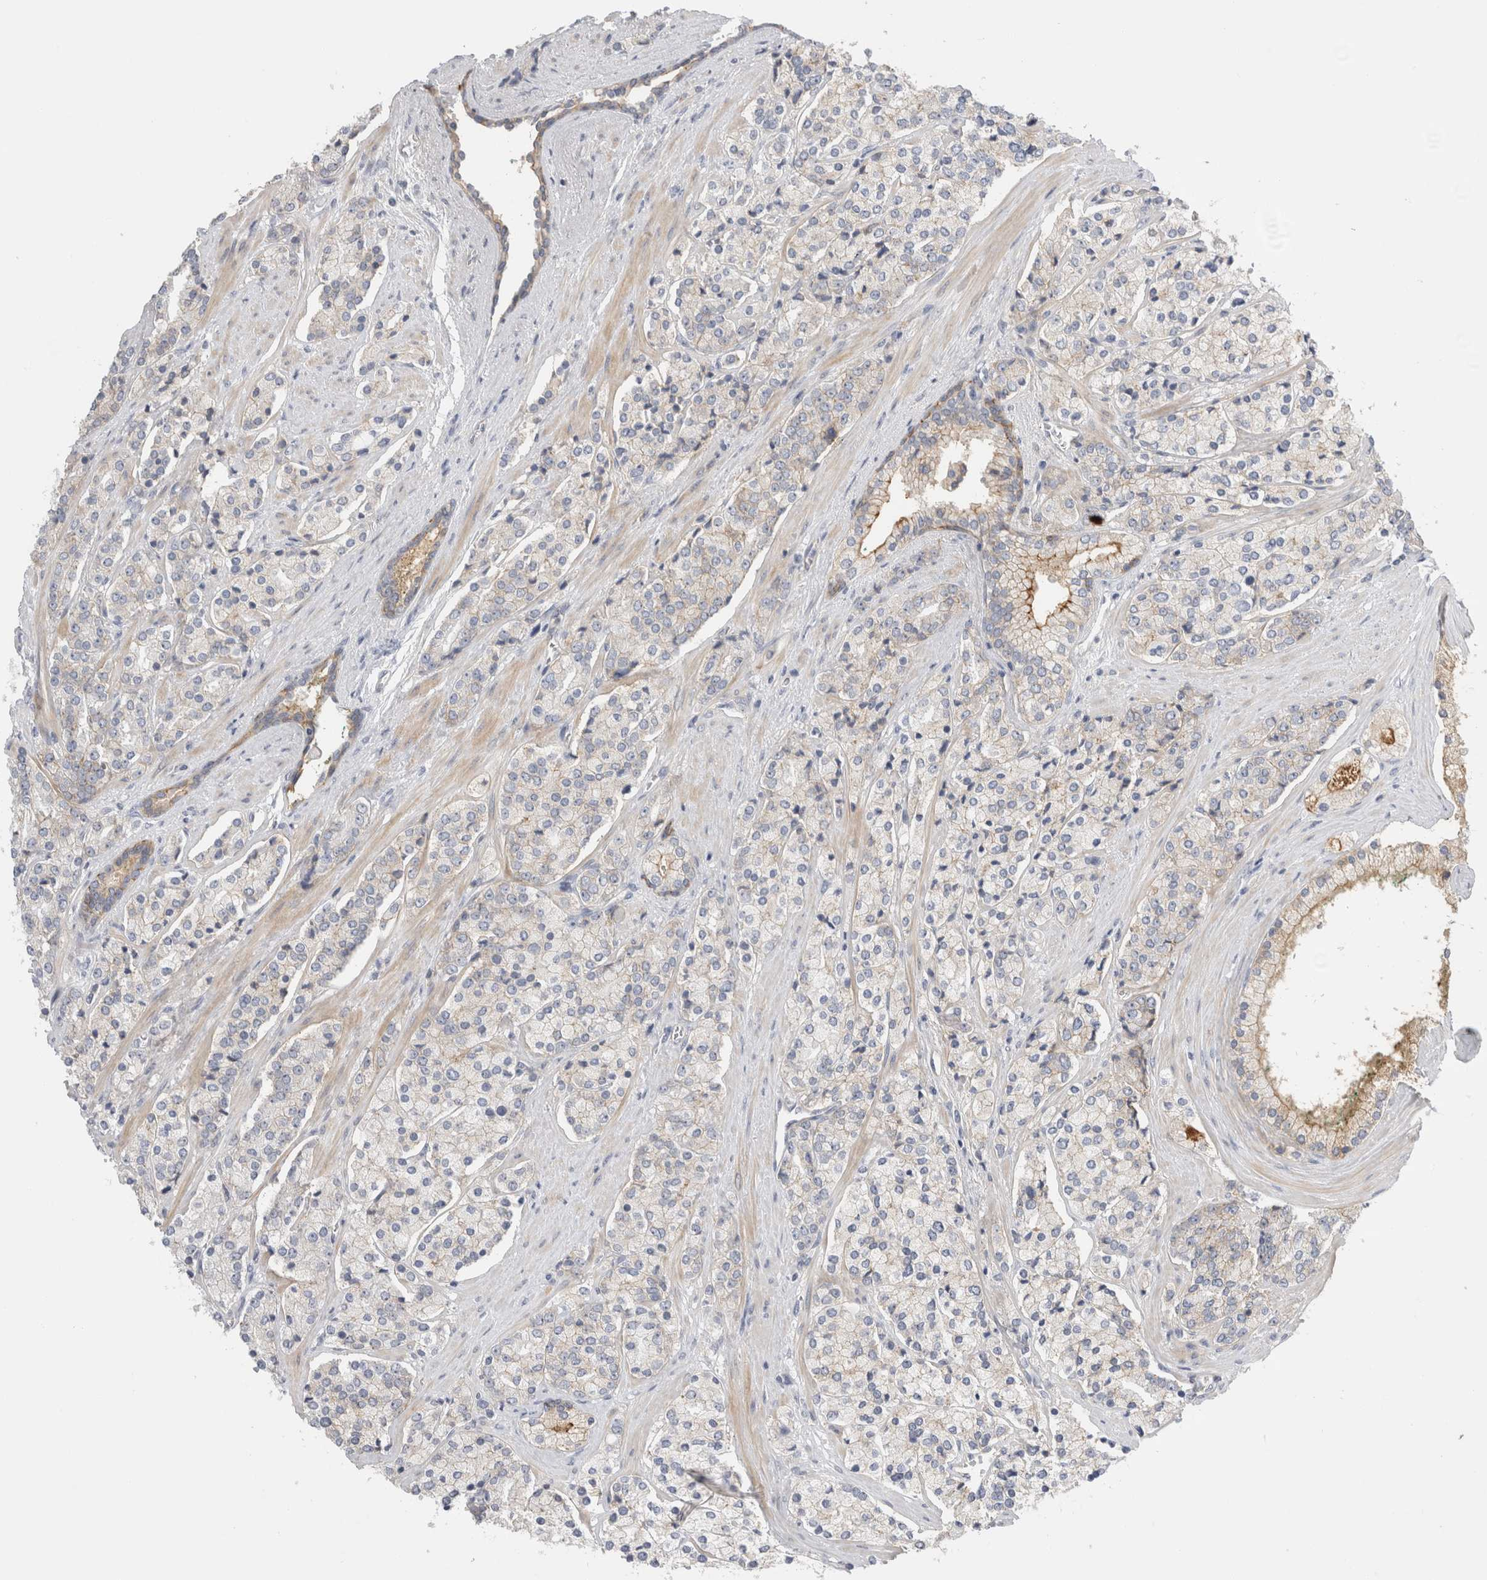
{"staining": {"intensity": "weak", "quantity": "<25%", "location": "cytoplasmic/membranous"}, "tissue": "prostate cancer", "cell_type": "Tumor cells", "image_type": "cancer", "snomed": [{"axis": "morphology", "description": "Adenocarcinoma, High grade"}, {"axis": "topography", "description": "Prostate"}], "caption": "IHC of adenocarcinoma (high-grade) (prostate) reveals no expression in tumor cells.", "gene": "VANGL1", "patient": {"sex": "male", "age": 71}}